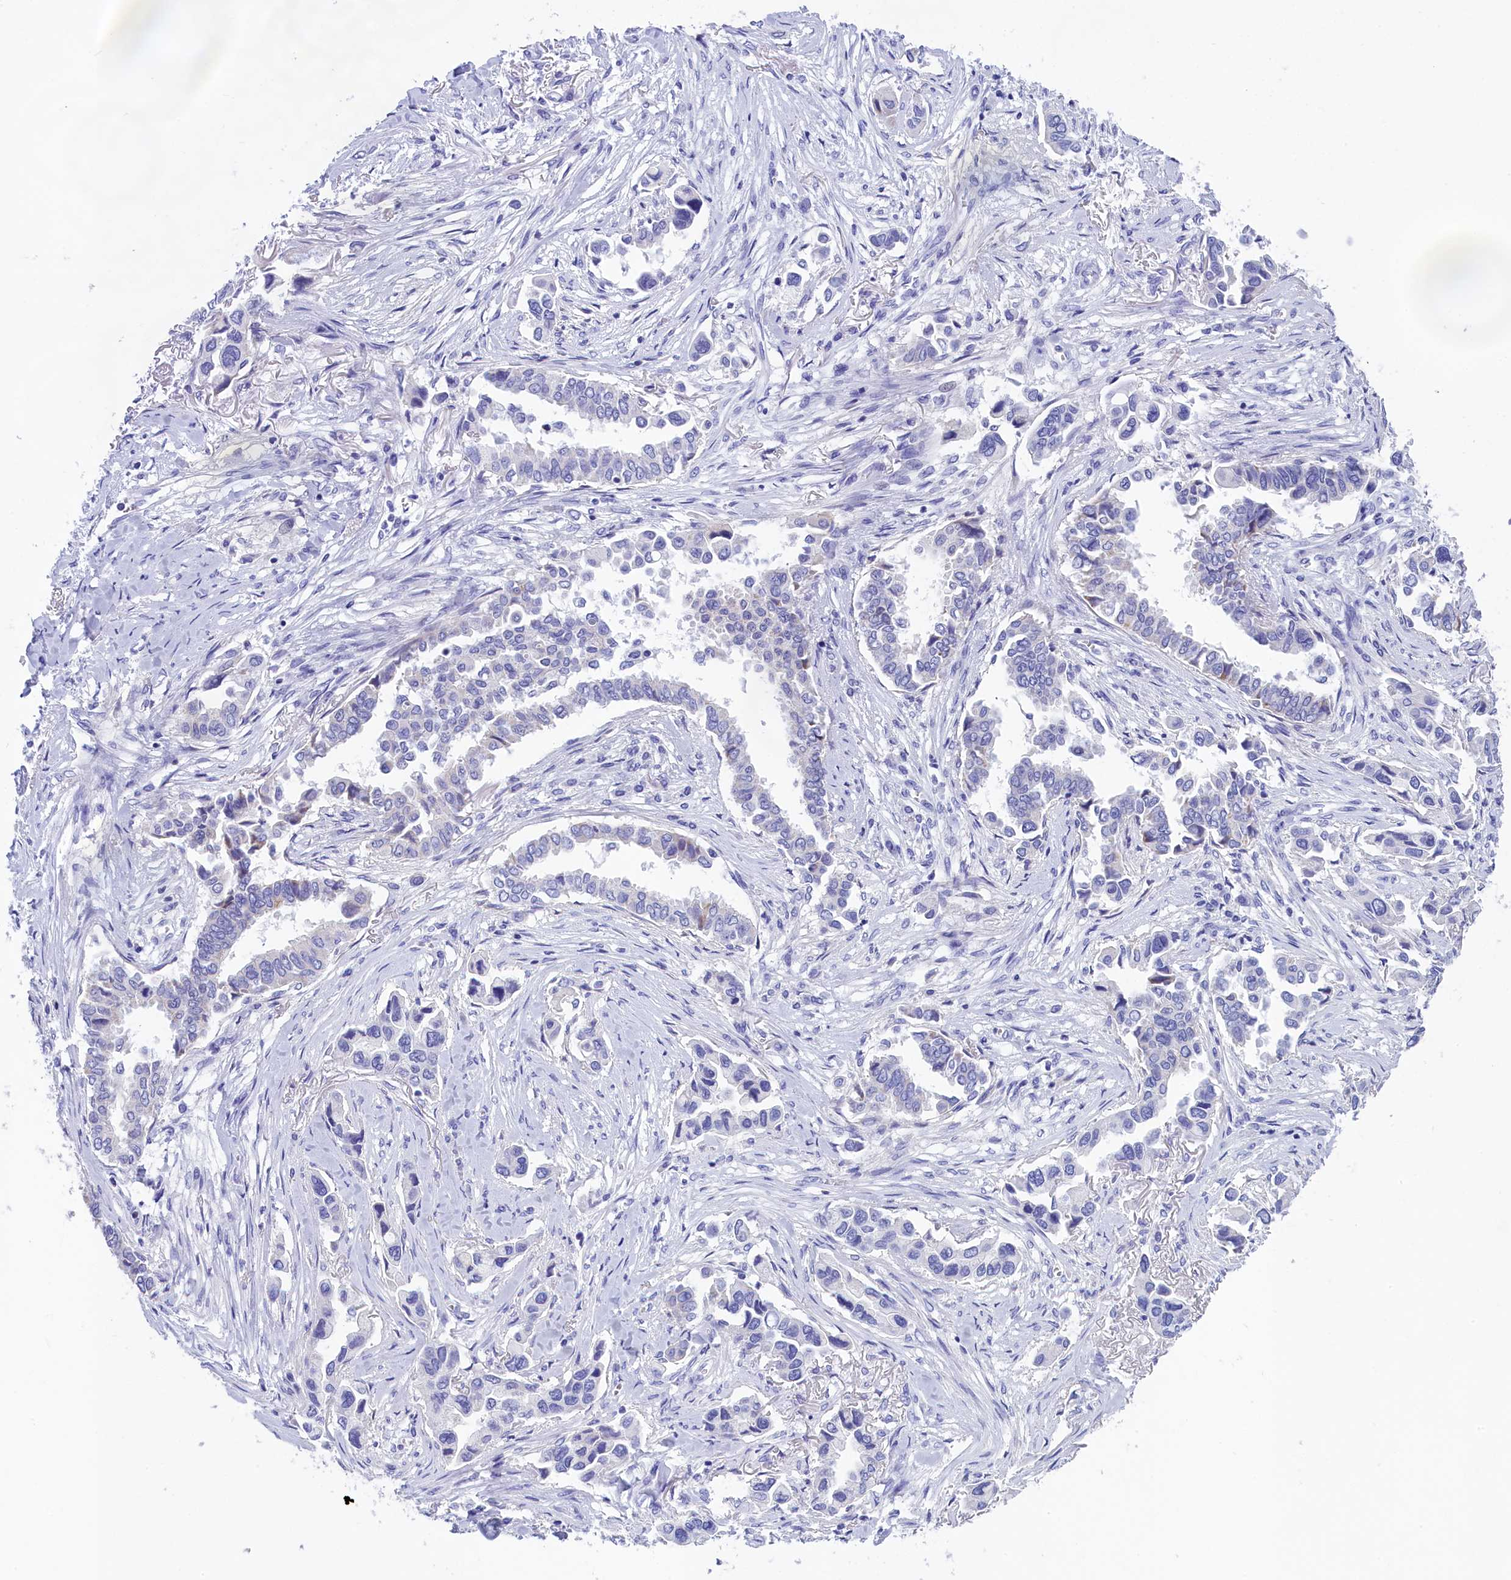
{"staining": {"intensity": "negative", "quantity": "none", "location": "none"}, "tissue": "lung cancer", "cell_type": "Tumor cells", "image_type": "cancer", "snomed": [{"axis": "morphology", "description": "Adenocarcinoma, NOS"}, {"axis": "topography", "description": "Lung"}], "caption": "DAB immunohistochemical staining of human lung cancer reveals no significant staining in tumor cells. The staining is performed using DAB (3,3'-diaminobenzidine) brown chromogen with nuclei counter-stained in using hematoxylin.", "gene": "PRDM12", "patient": {"sex": "female", "age": 76}}